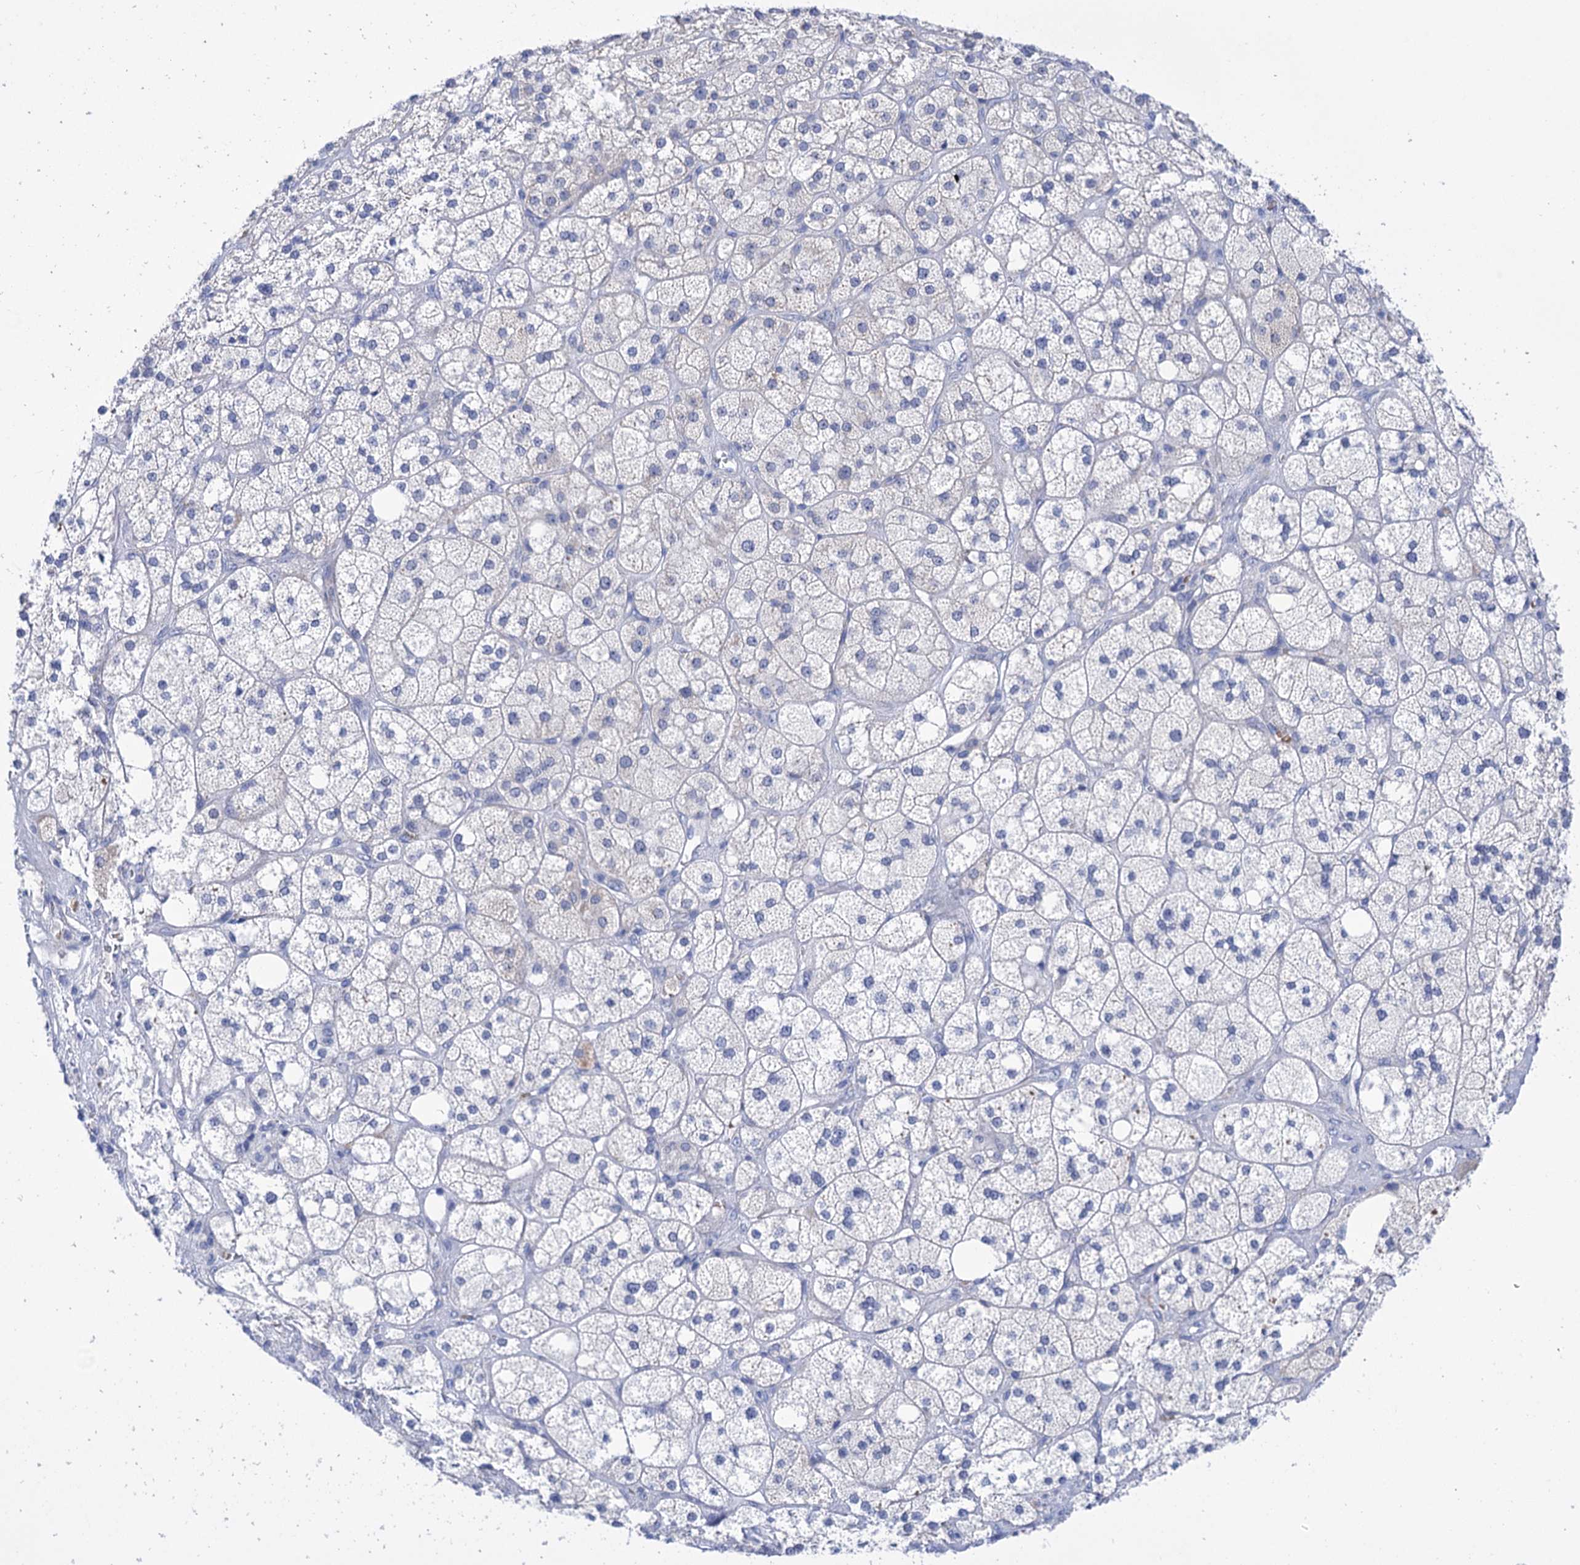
{"staining": {"intensity": "negative", "quantity": "none", "location": "none"}, "tissue": "adrenal gland", "cell_type": "Glandular cells", "image_type": "normal", "snomed": [{"axis": "morphology", "description": "Normal tissue, NOS"}, {"axis": "topography", "description": "Adrenal gland"}], "caption": "IHC of unremarkable human adrenal gland reveals no positivity in glandular cells.", "gene": "YARS2", "patient": {"sex": "male", "age": 61}}